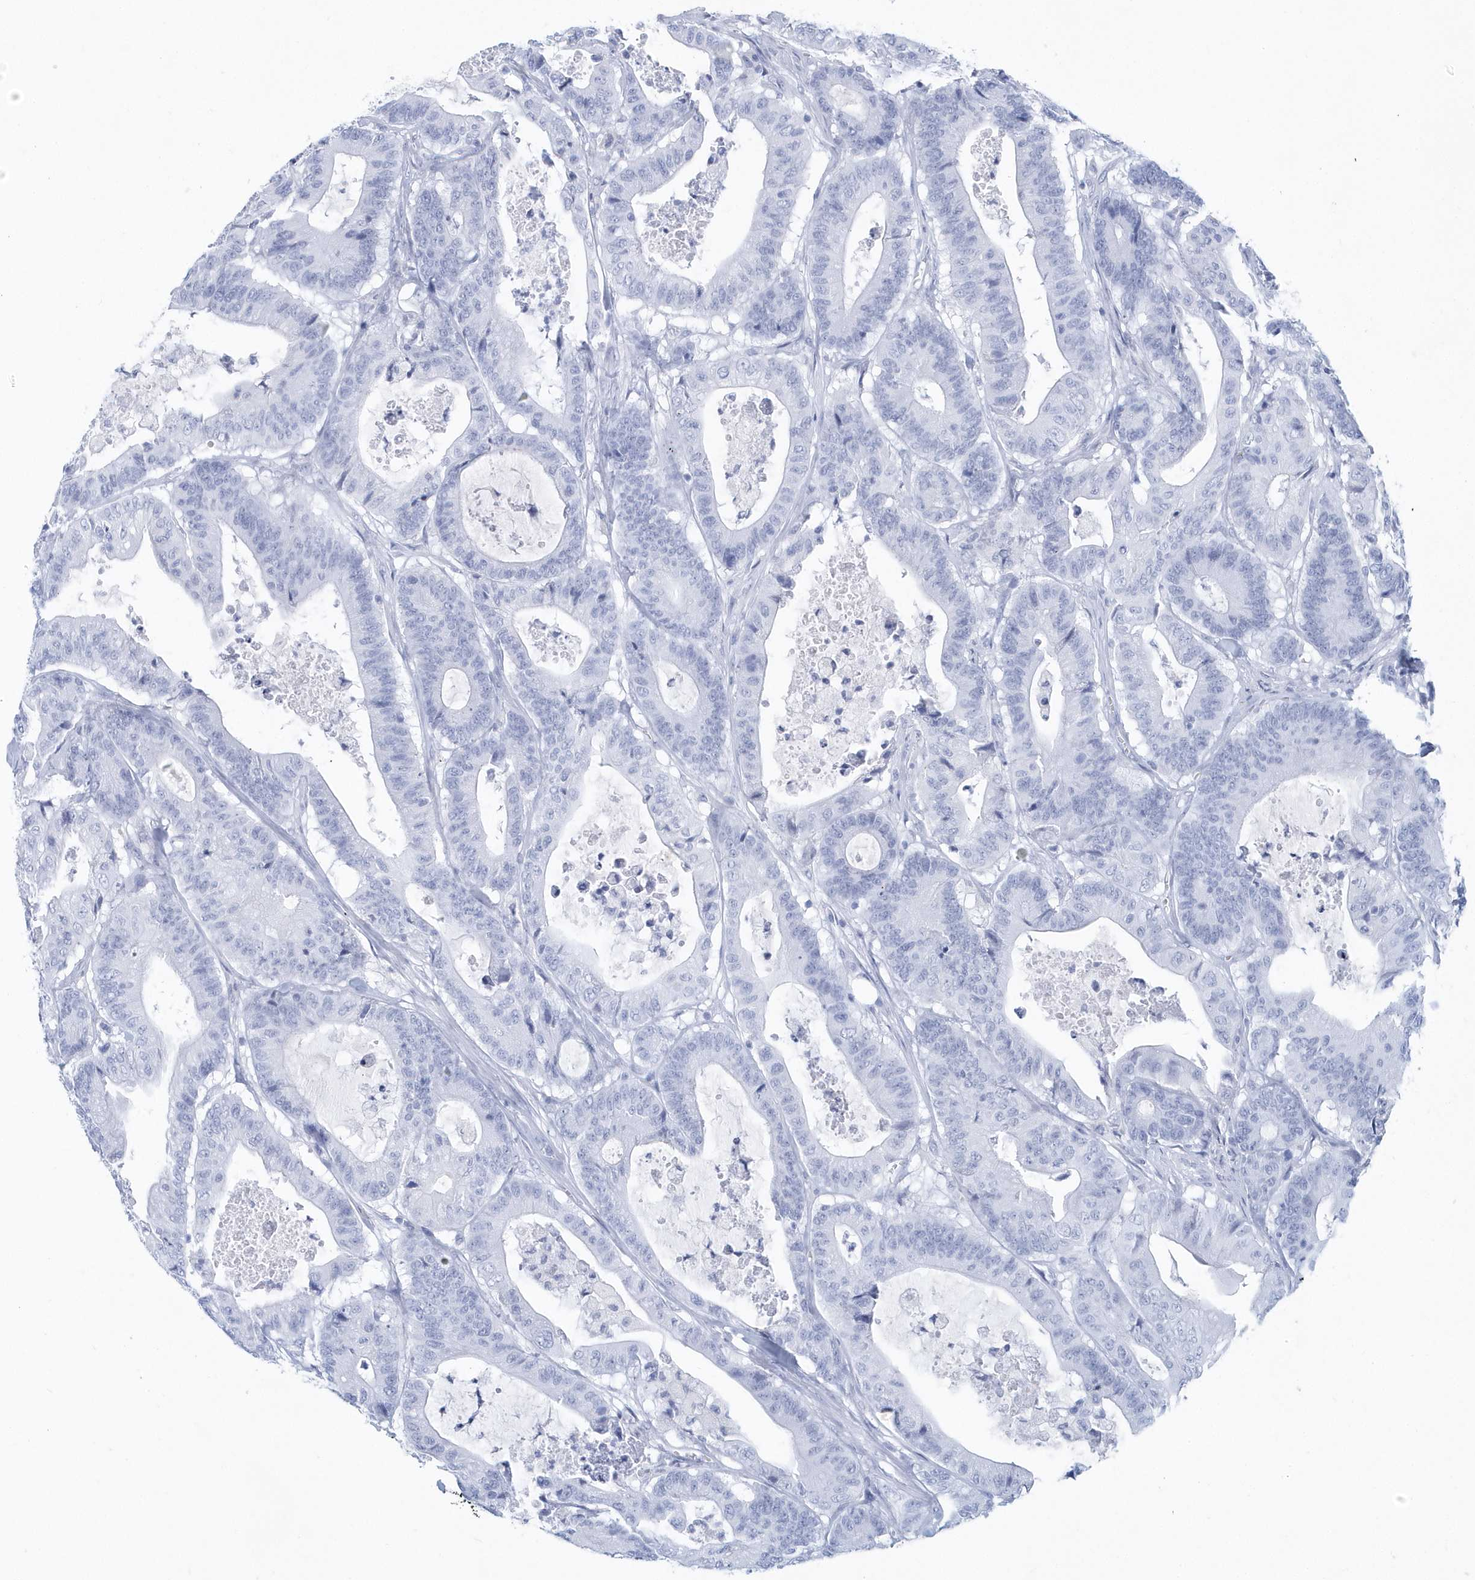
{"staining": {"intensity": "negative", "quantity": "none", "location": "none"}, "tissue": "colorectal cancer", "cell_type": "Tumor cells", "image_type": "cancer", "snomed": [{"axis": "morphology", "description": "Adenocarcinoma, NOS"}, {"axis": "topography", "description": "Colon"}], "caption": "The image demonstrates no significant staining in tumor cells of colorectal cancer (adenocarcinoma).", "gene": "PTPRO", "patient": {"sex": "female", "age": 84}}